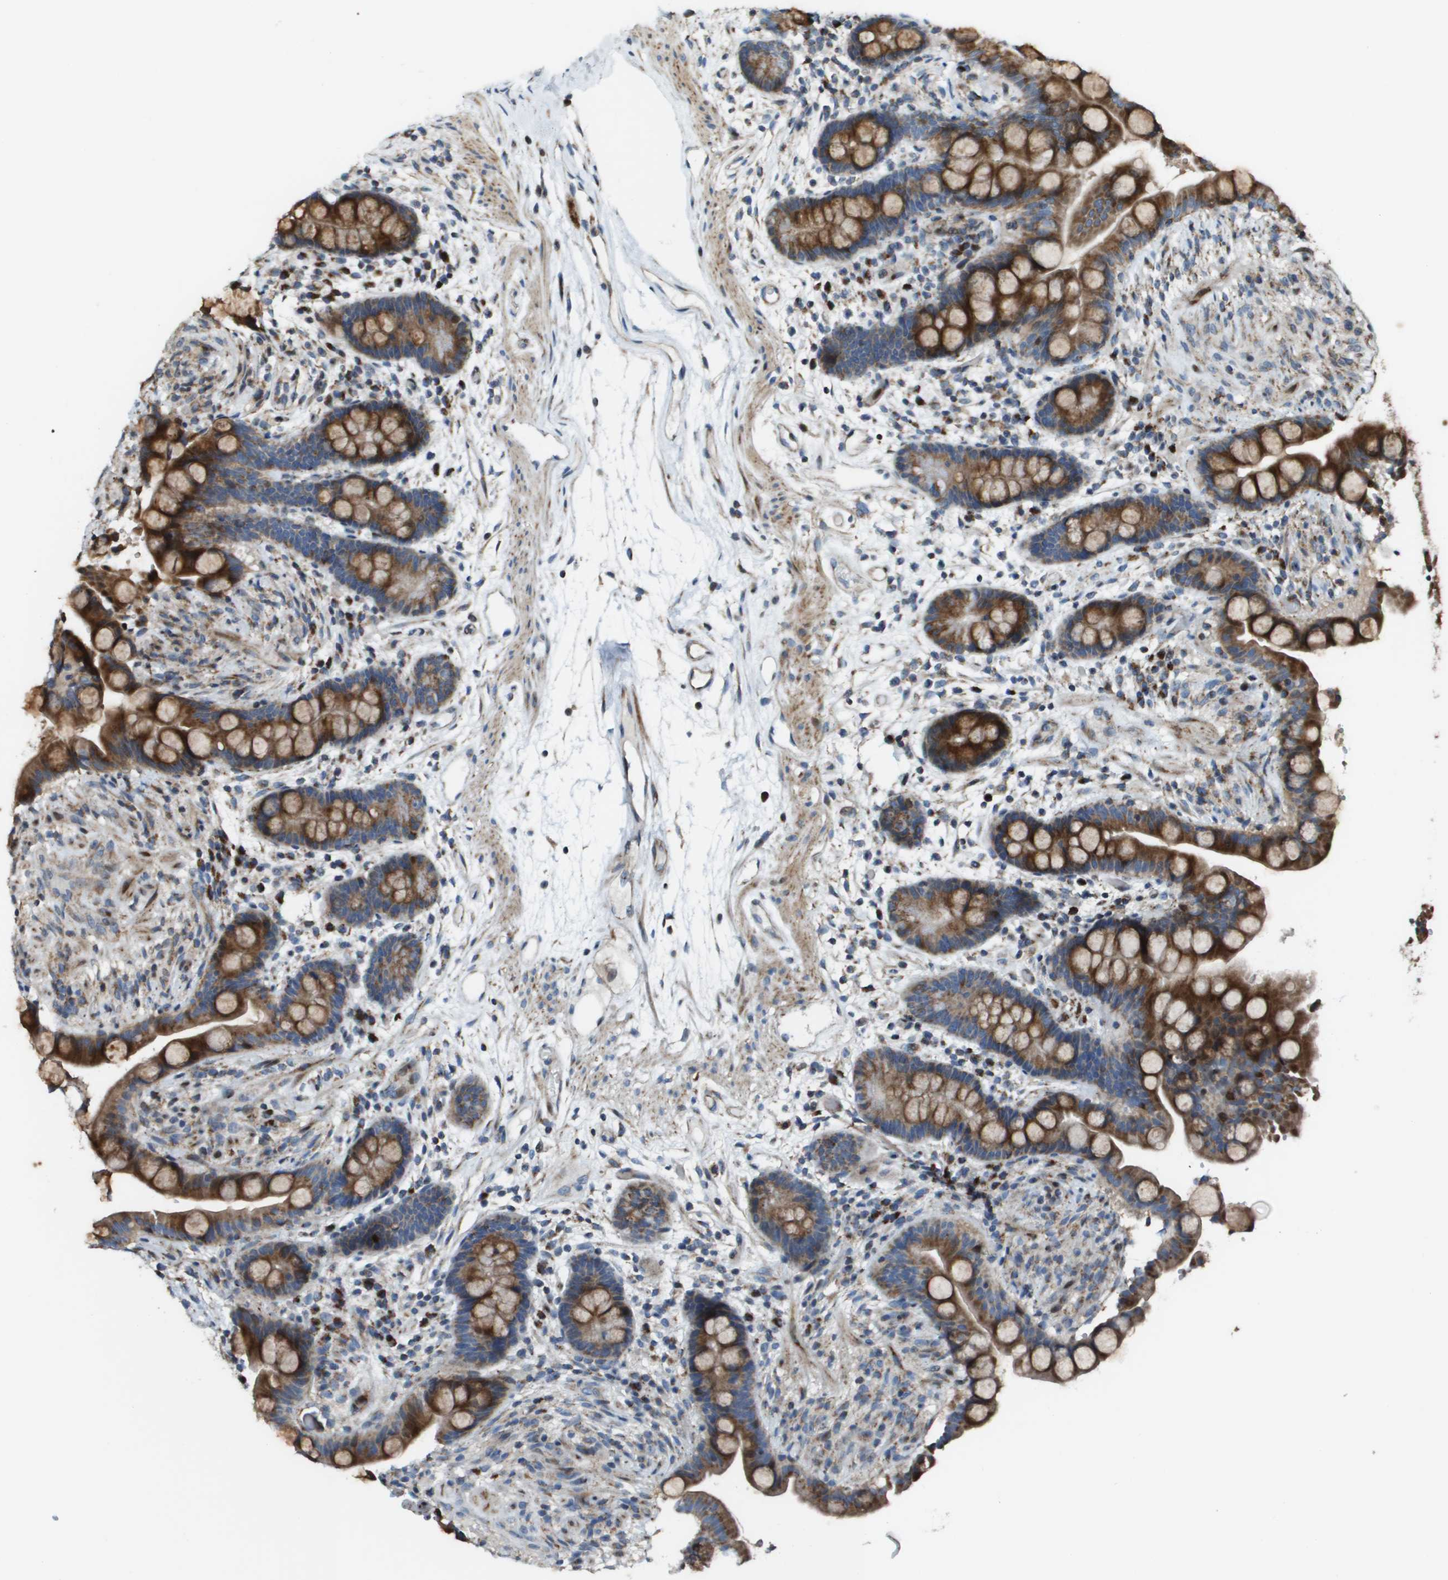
{"staining": {"intensity": "moderate", "quantity": ">75%", "location": "cytoplasmic/membranous"}, "tissue": "colon", "cell_type": "Endothelial cells", "image_type": "normal", "snomed": [{"axis": "morphology", "description": "Normal tissue, NOS"}, {"axis": "topography", "description": "Colon"}], "caption": "Colon stained with DAB (3,3'-diaminobenzidine) immunohistochemistry (IHC) exhibits medium levels of moderate cytoplasmic/membranous staining in approximately >75% of endothelial cells.", "gene": "MGAT3", "patient": {"sex": "male", "age": 73}}